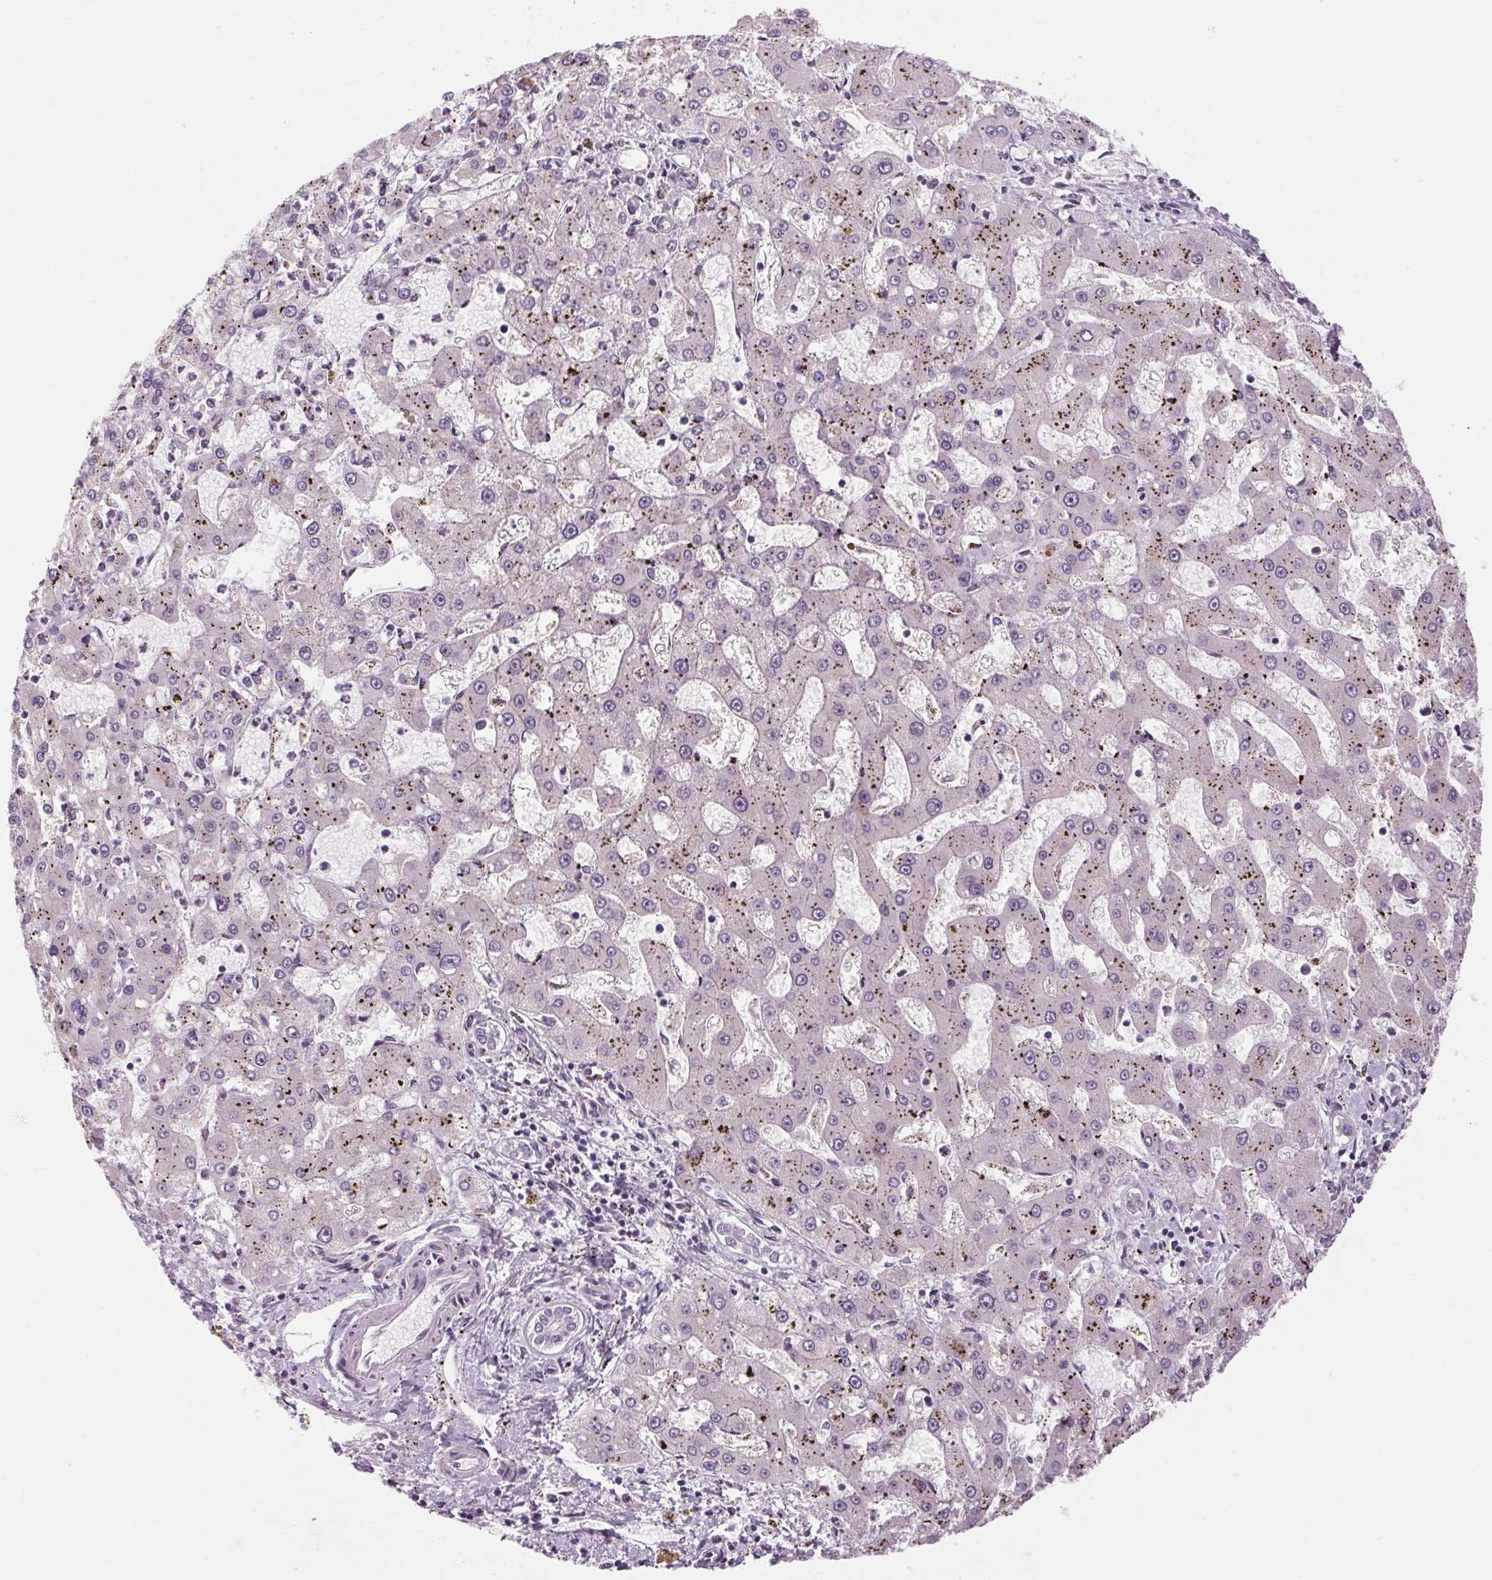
{"staining": {"intensity": "negative", "quantity": "none", "location": "none"}, "tissue": "liver cancer", "cell_type": "Tumor cells", "image_type": "cancer", "snomed": [{"axis": "morphology", "description": "Carcinoma, Hepatocellular, NOS"}, {"axis": "topography", "description": "Liver"}], "caption": "Immunohistochemical staining of human liver cancer demonstrates no significant positivity in tumor cells.", "gene": "KLHL40", "patient": {"sex": "male", "age": 67}}